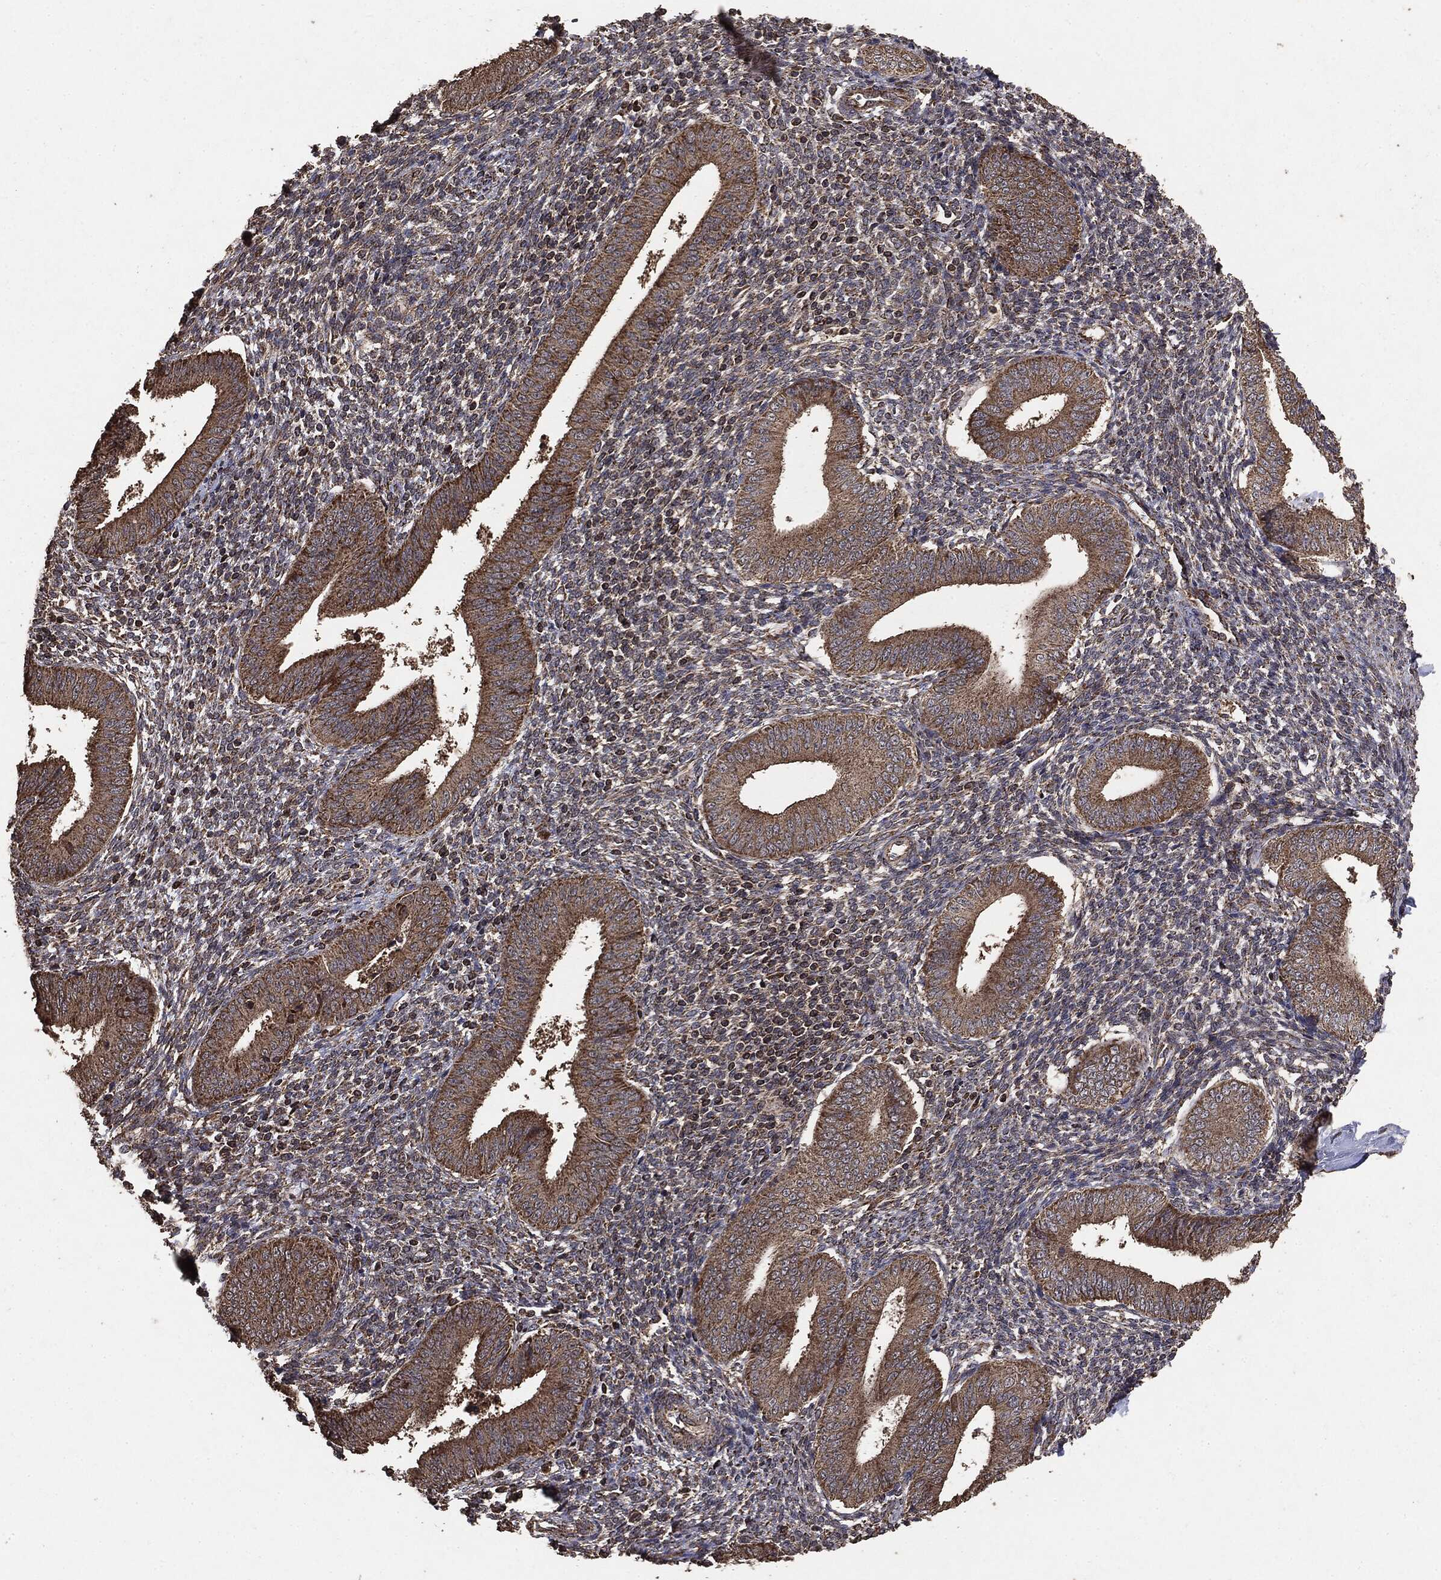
{"staining": {"intensity": "moderate", "quantity": "25%-75%", "location": "cytoplasmic/membranous"}, "tissue": "endometrium", "cell_type": "Cells in endometrial stroma", "image_type": "normal", "snomed": [{"axis": "morphology", "description": "Normal tissue, NOS"}, {"axis": "topography", "description": "Endometrium"}], "caption": "This image displays IHC staining of unremarkable endometrium, with medium moderate cytoplasmic/membranous positivity in about 25%-75% of cells in endometrial stroma.", "gene": "MTOR", "patient": {"sex": "female", "age": 39}}